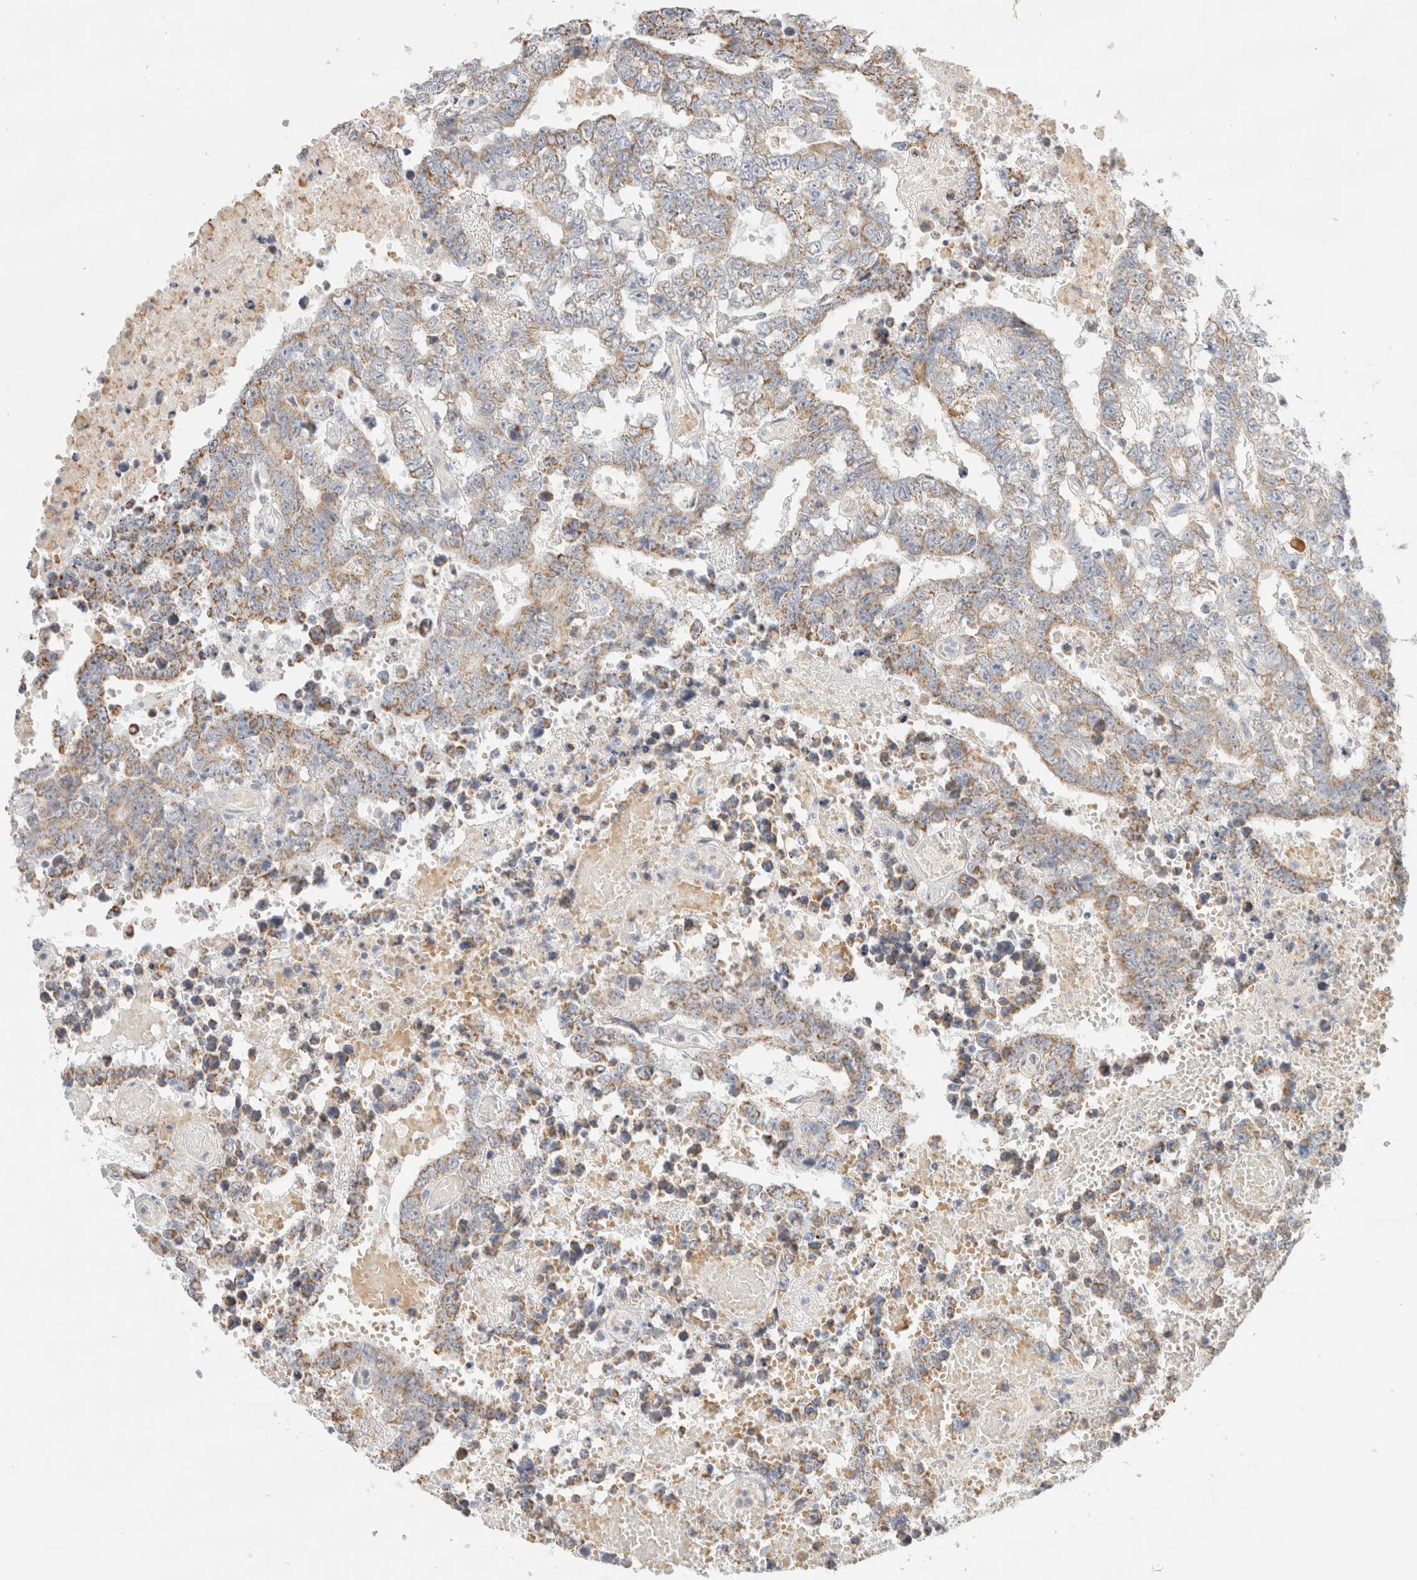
{"staining": {"intensity": "weak", "quantity": ">75%", "location": "cytoplasmic/membranous"}, "tissue": "testis cancer", "cell_type": "Tumor cells", "image_type": "cancer", "snomed": [{"axis": "morphology", "description": "Carcinoma, Embryonal, NOS"}, {"axis": "topography", "description": "Testis"}], "caption": "Immunohistochemical staining of human embryonal carcinoma (testis) shows low levels of weak cytoplasmic/membranous protein expression in approximately >75% of tumor cells. (DAB = brown stain, brightfield microscopy at high magnification).", "gene": "HDHD3", "patient": {"sex": "male", "age": 25}}